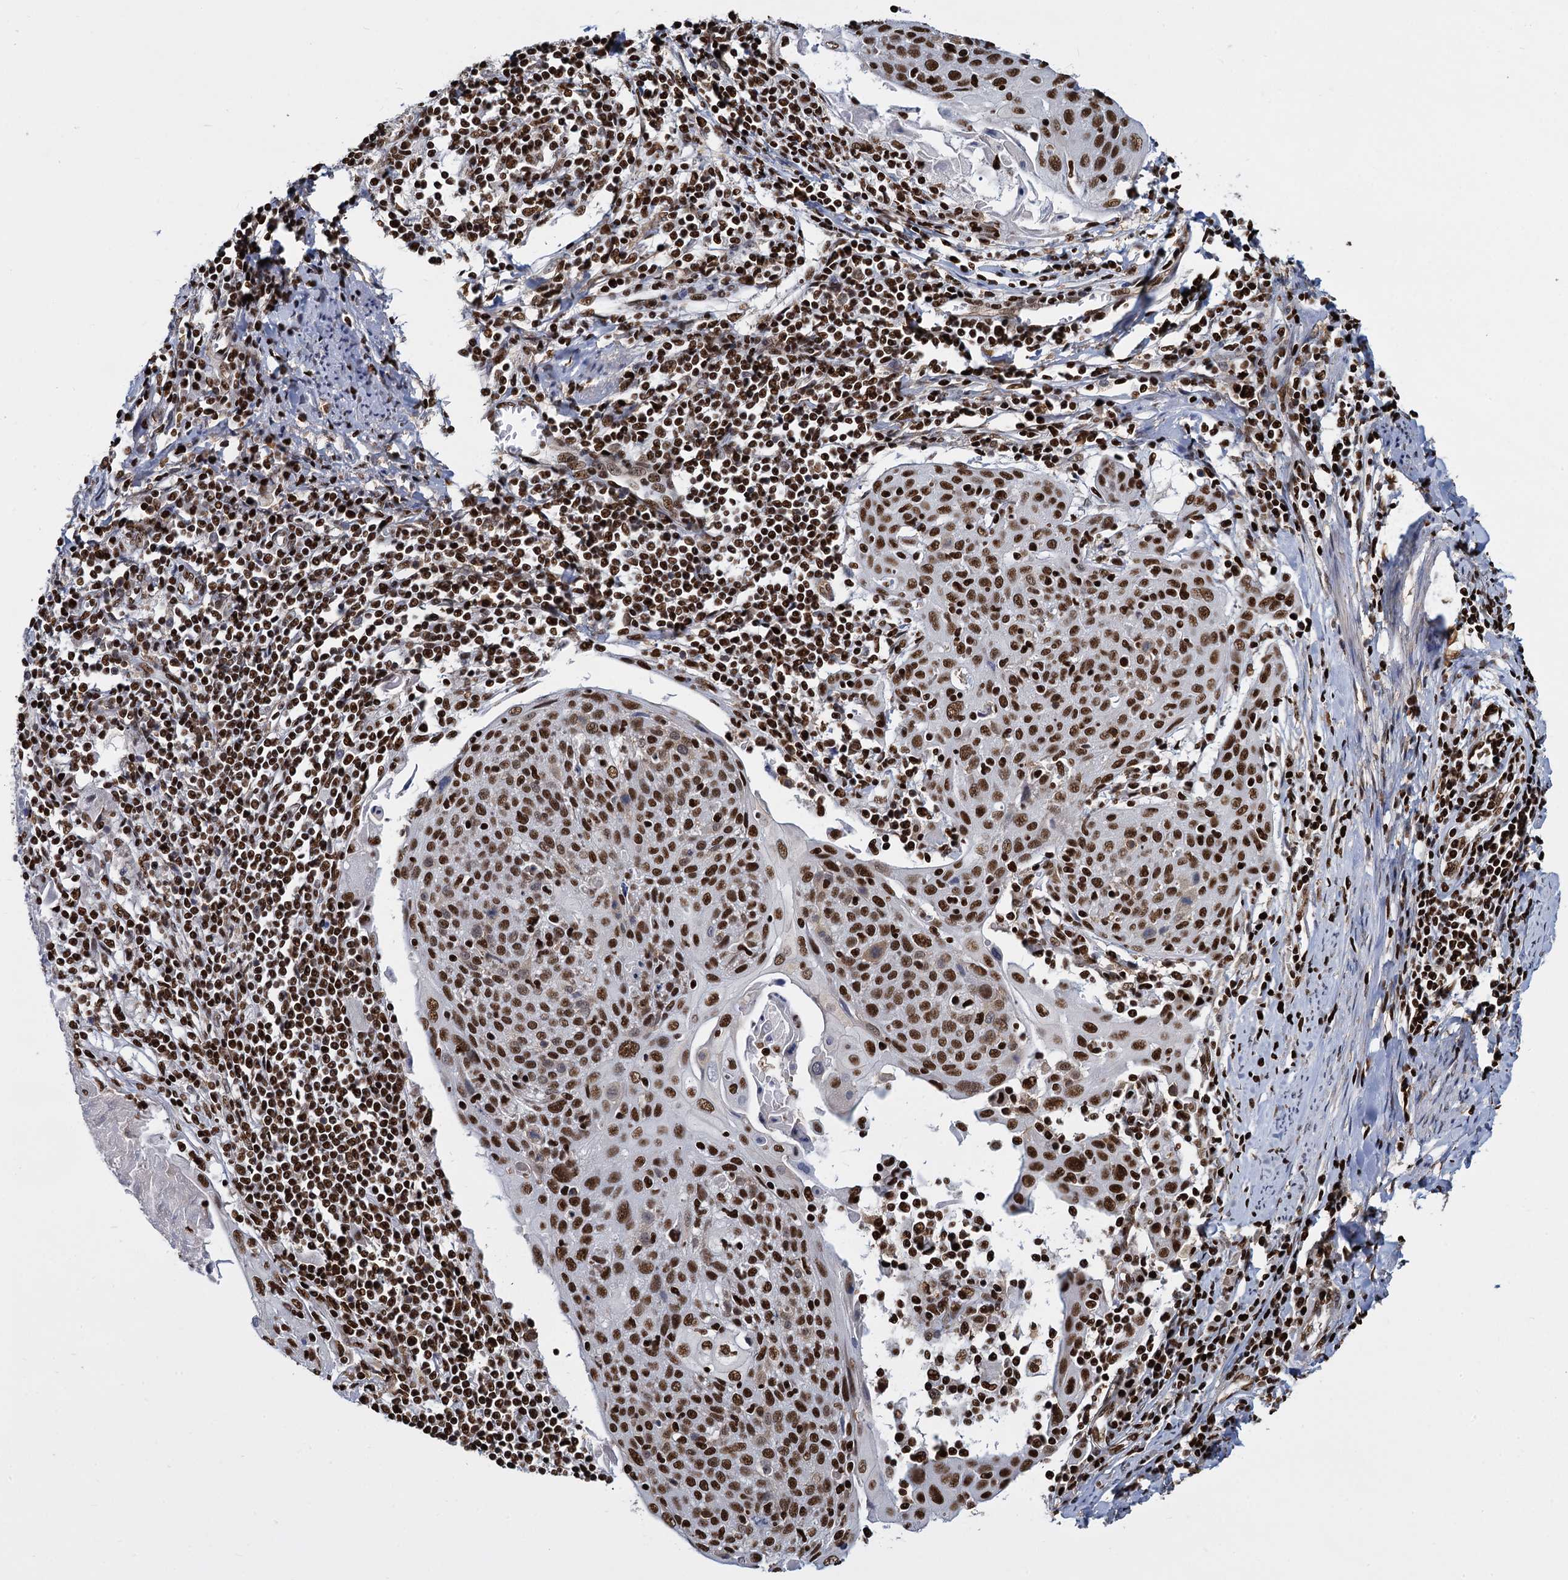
{"staining": {"intensity": "strong", "quantity": ">75%", "location": "nuclear"}, "tissue": "cervical cancer", "cell_type": "Tumor cells", "image_type": "cancer", "snomed": [{"axis": "morphology", "description": "Squamous cell carcinoma, NOS"}, {"axis": "topography", "description": "Cervix"}], "caption": "Squamous cell carcinoma (cervical) stained with immunohistochemistry (IHC) displays strong nuclear expression in approximately >75% of tumor cells. (brown staining indicates protein expression, while blue staining denotes nuclei).", "gene": "DCPS", "patient": {"sex": "female", "age": 67}}